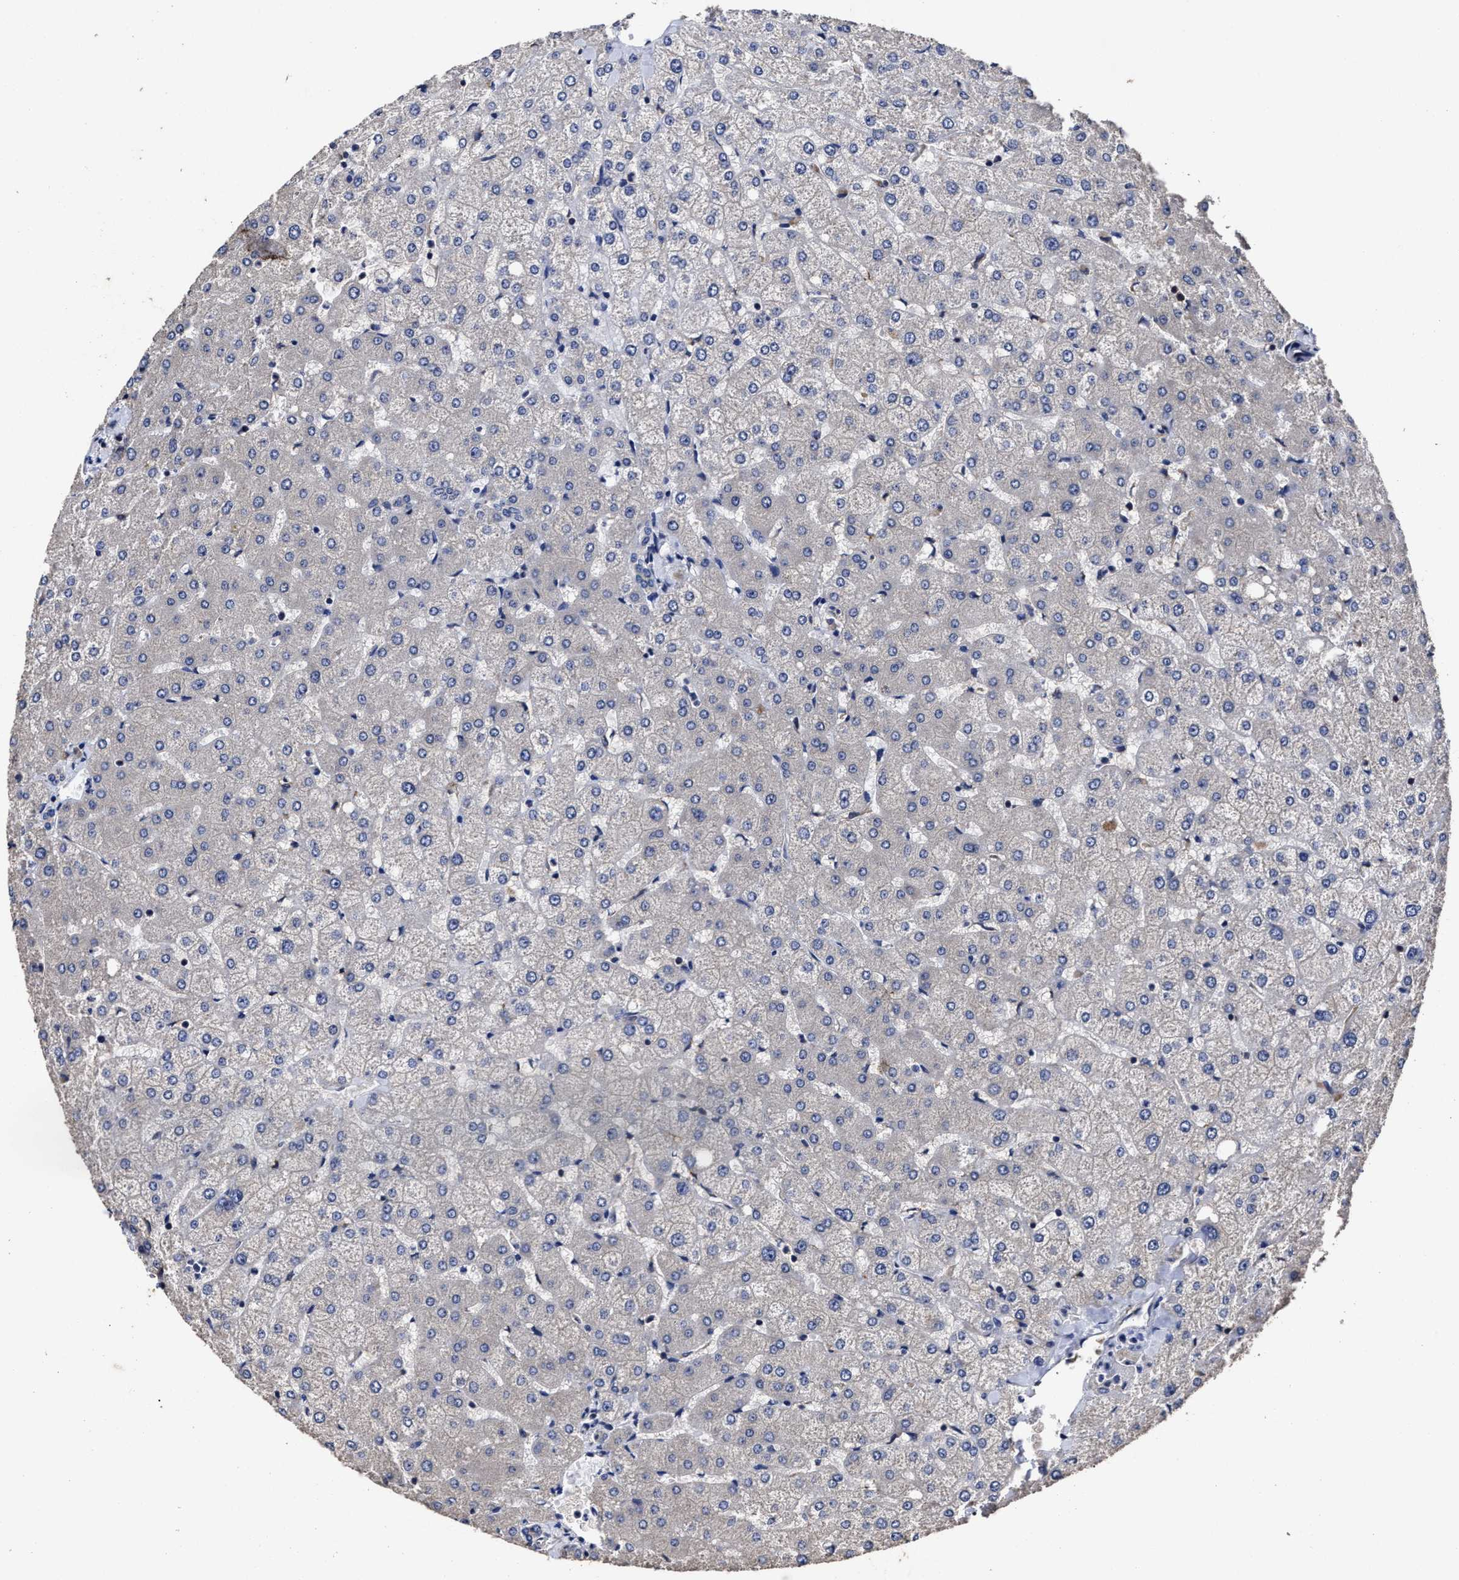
{"staining": {"intensity": "negative", "quantity": "none", "location": "none"}, "tissue": "liver", "cell_type": "Cholangiocytes", "image_type": "normal", "snomed": [{"axis": "morphology", "description": "Normal tissue, NOS"}, {"axis": "topography", "description": "Liver"}], "caption": "This image is of normal liver stained with immunohistochemistry (IHC) to label a protein in brown with the nuclei are counter-stained blue. There is no staining in cholangiocytes.", "gene": "AVEN", "patient": {"sex": "female", "age": 54}}